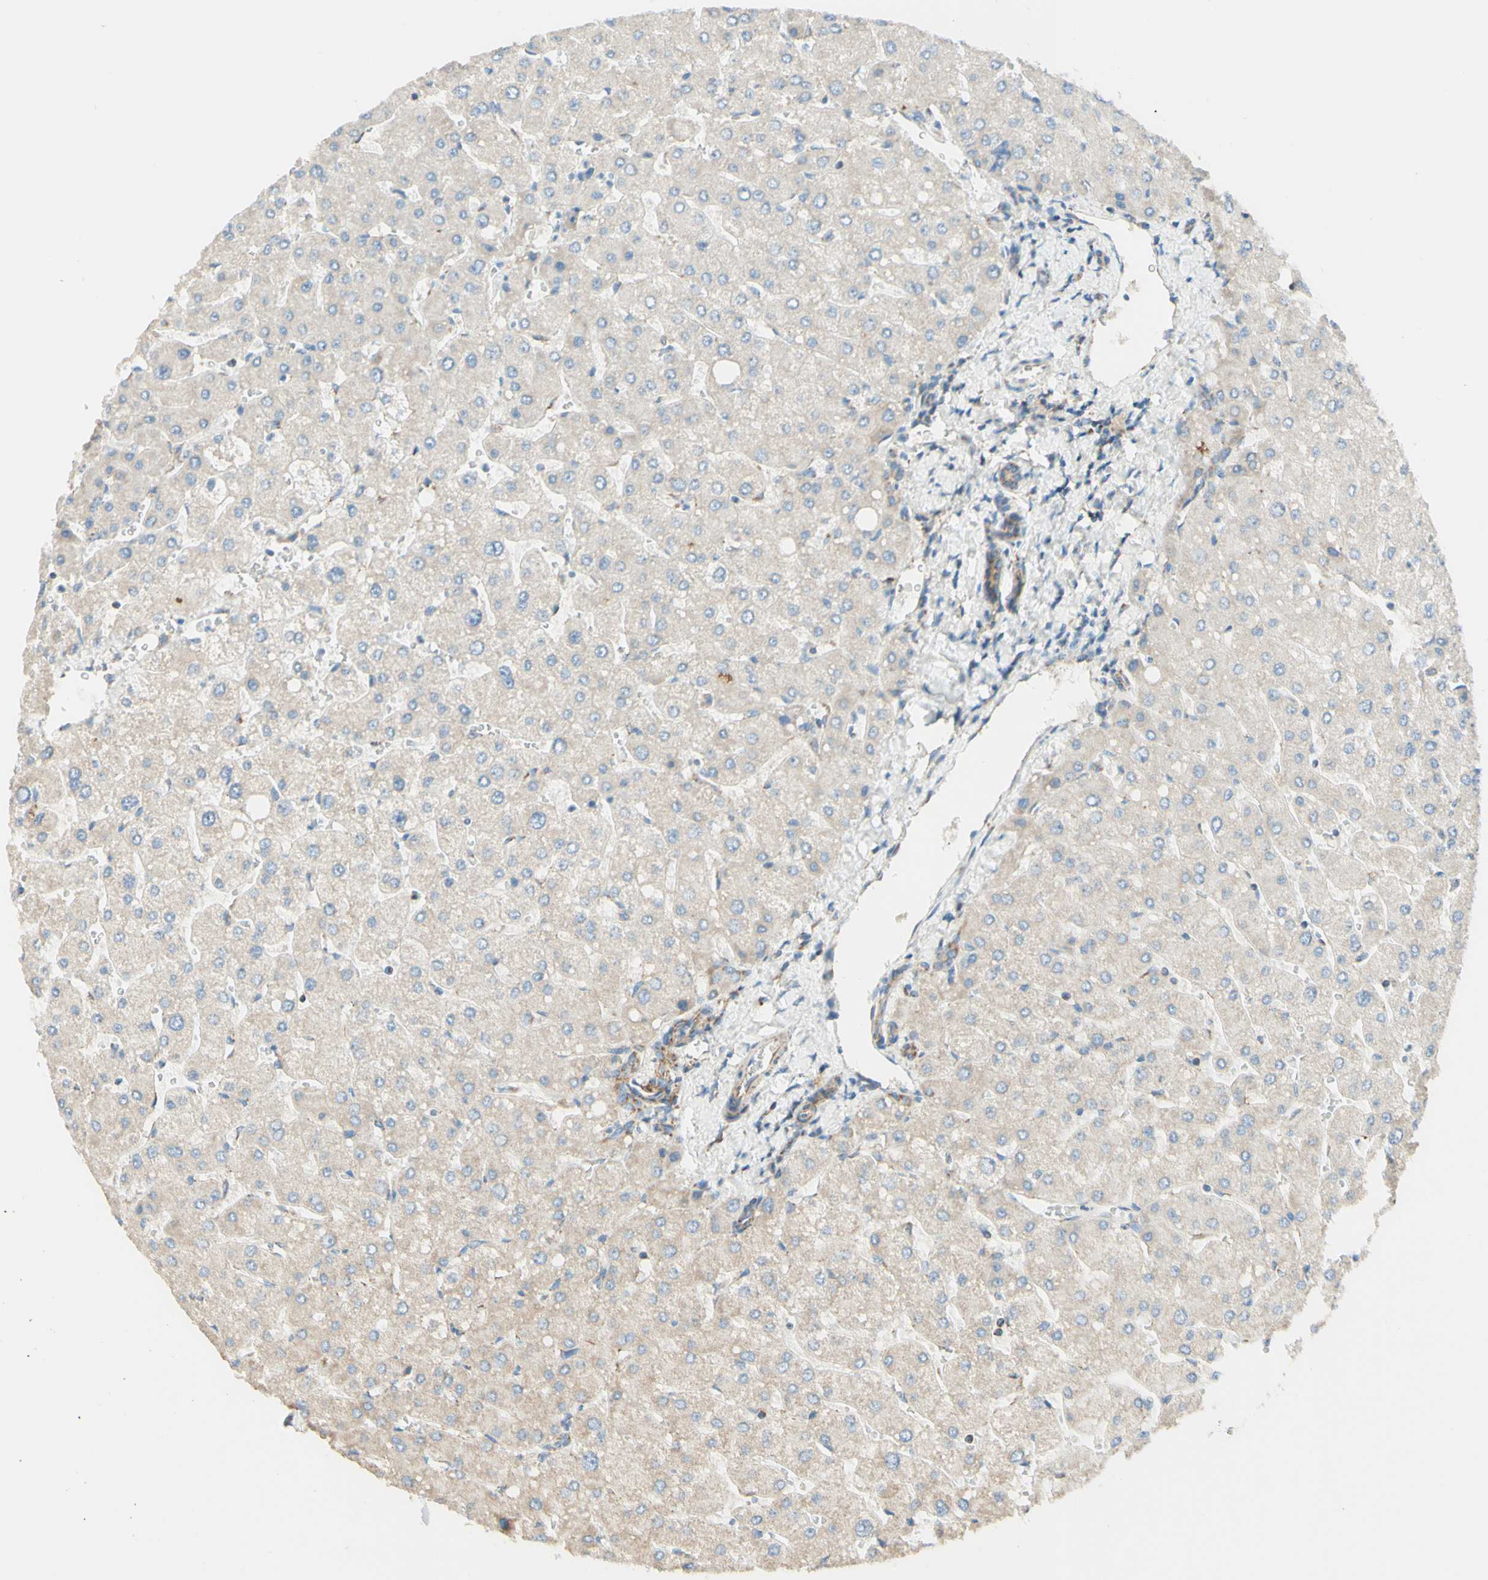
{"staining": {"intensity": "weak", "quantity": "25%-75%", "location": "cytoplasmic/membranous"}, "tissue": "liver", "cell_type": "Cholangiocytes", "image_type": "normal", "snomed": [{"axis": "morphology", "description": "Normal tissue, NOS"}, {"axis": "topography", "description": "Liver"}], "caption": "IHC photomicrograph of benign liver stained for a protein (brown), which shows low levels of weak cytoplasmic/membranous staining in approximately 25%-75% of cholangiocytes.", "gene": "ARMC10", "patient": {"sex": "male", "age": 55}}